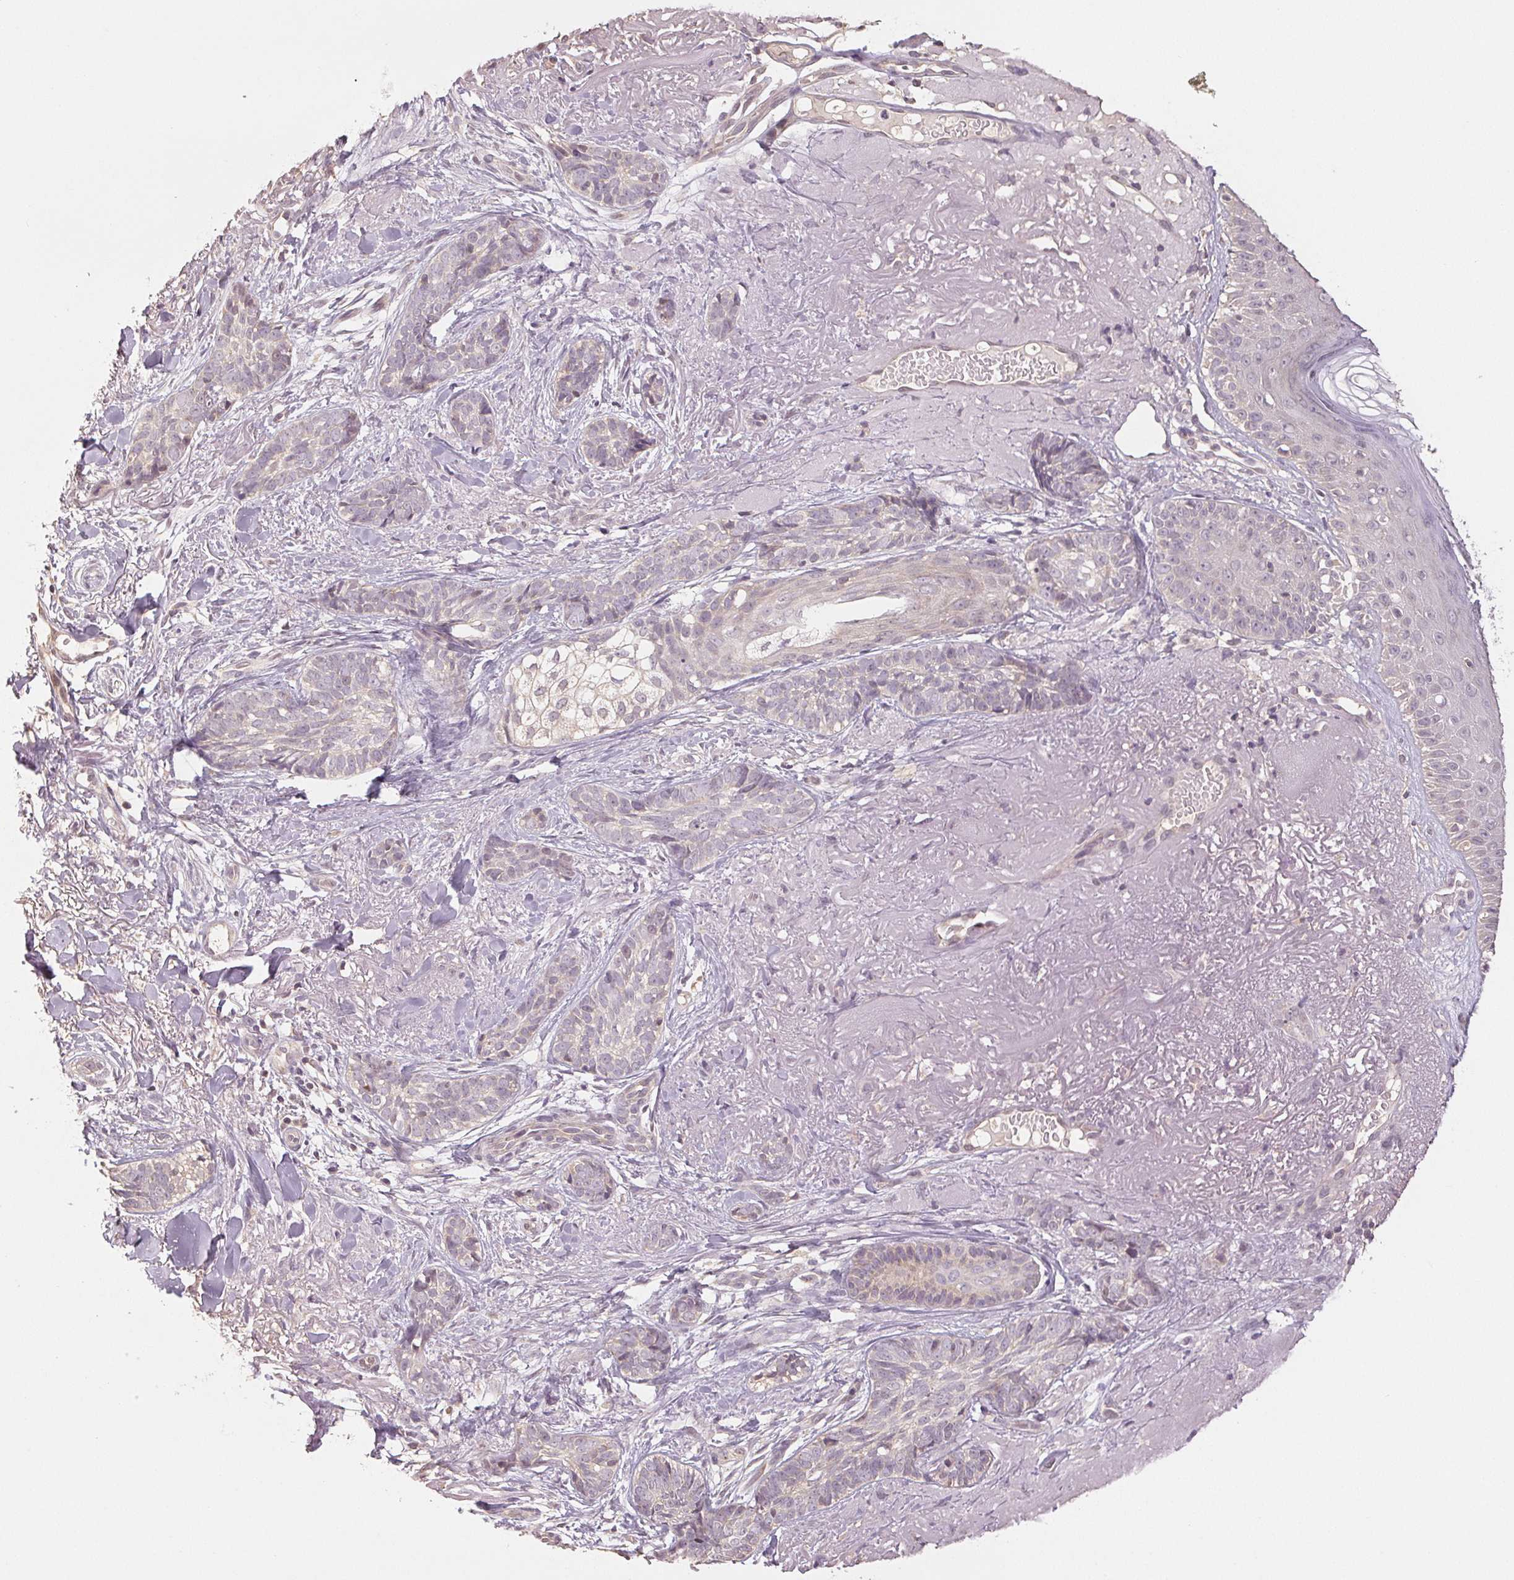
{"staining": {"intensity": "negative", "quantity": "none", "location": "none"}, "tissue": "skin cancer", "cell_type": "Tumor cells", "image_type": "cancer", "snomed": [{"axis": "morphology", "description": "Basal cell carcinoma"}, {"axis": "morphology", "description": "BCC, high aggressive"}, {"axis": "topography", "description": "Skin"}], "caption": "Photomicrograph shows no significant protein positivity in tumor cells of bcc,  high aggressive (skin).", "gene": "COX14", "patient": {"sex": "female", "age": 79}}